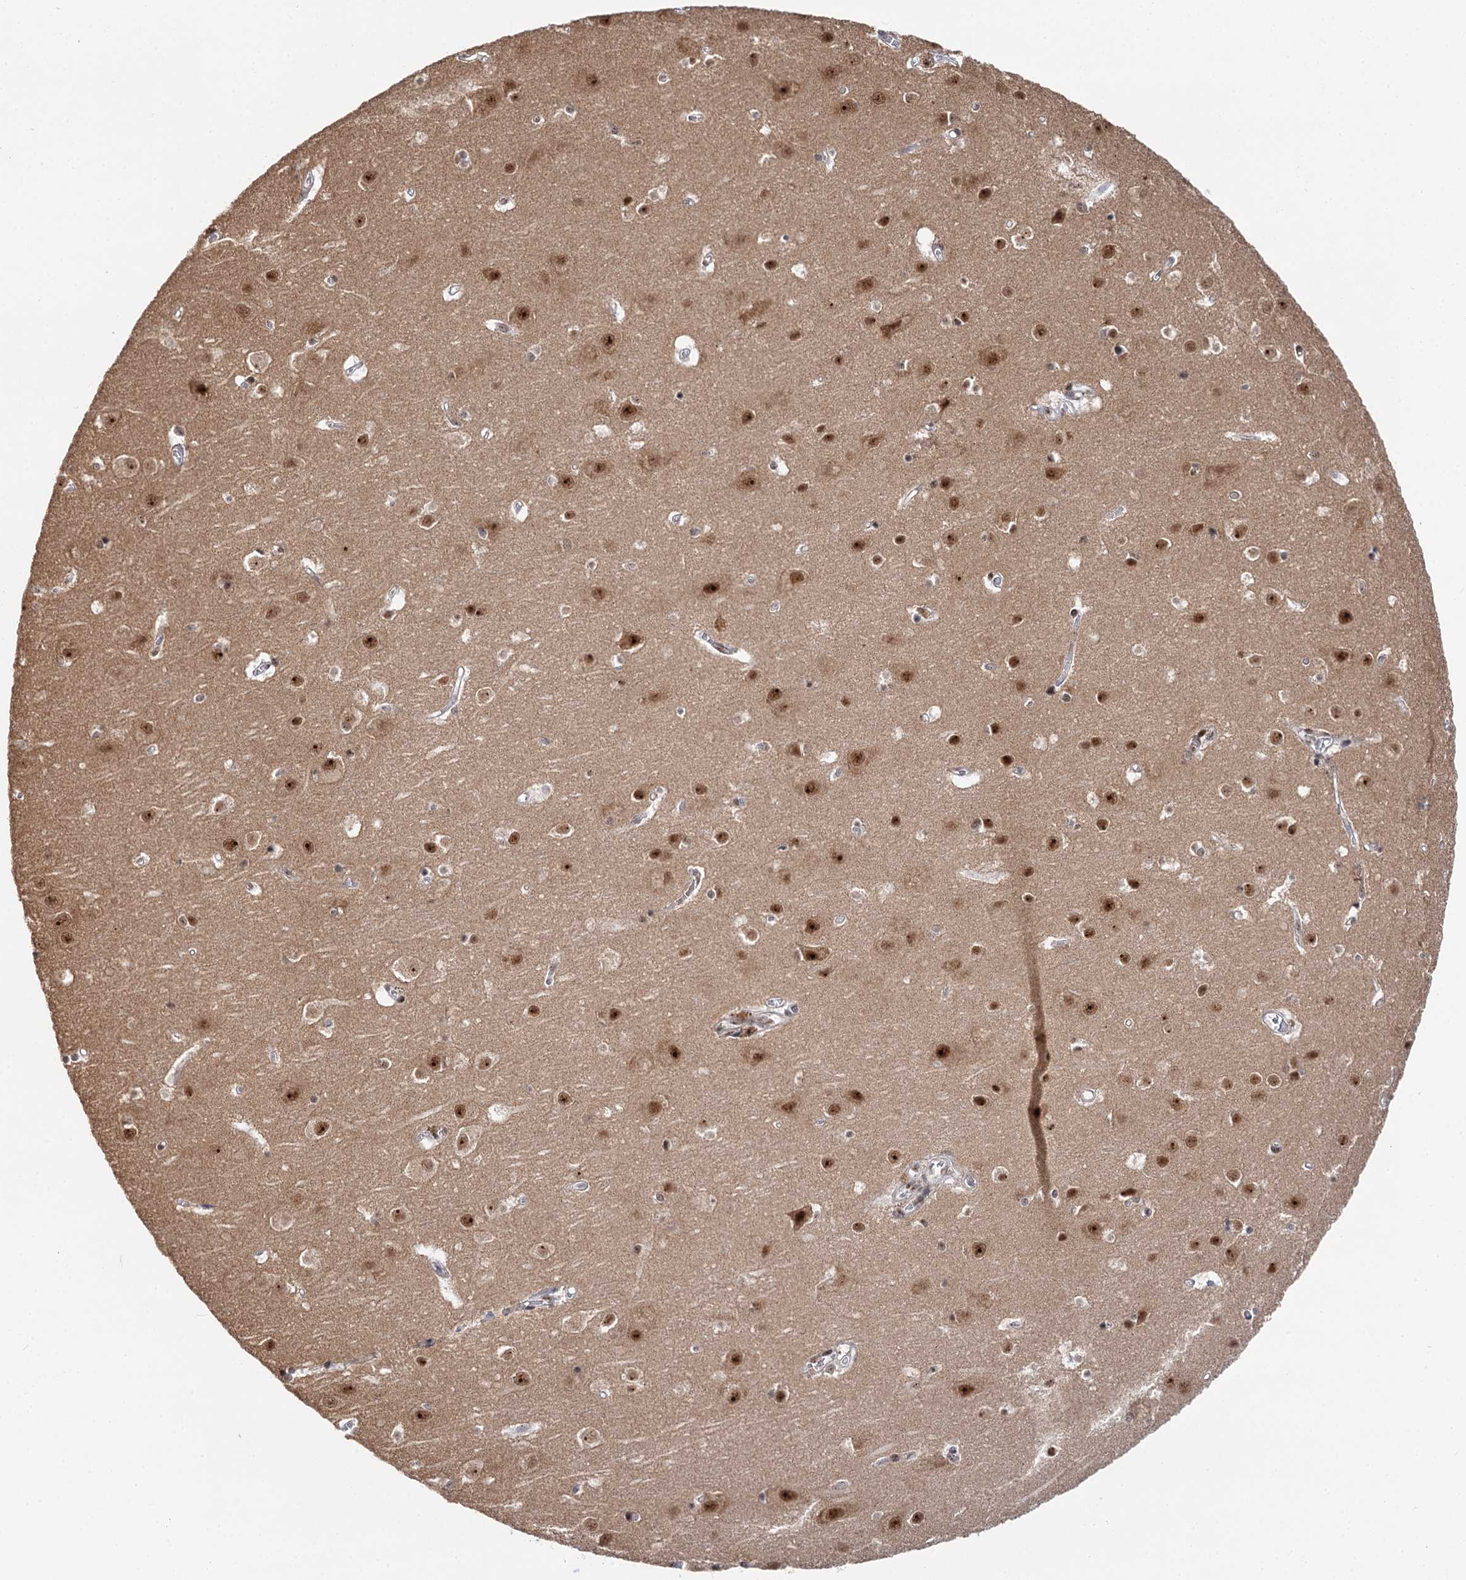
{"staining": {"intensity": "negative", "quantity": "none", "location": "none"}, "tissue": "cerebral cortex", "cell_type": "Endothelial cells", "image_type": "normal", "snomed": [{"axis": "morphology", "description": "Normal tissue, NOS"}, {"axis": "topography", "description": "Cerebral cortex"}], "caption": "Histopathology image shows no protein staining in endothelial cells of benign cerebral cortex.", "gene": "BUD13", "patient": {"sex": "male", "age": 54}}